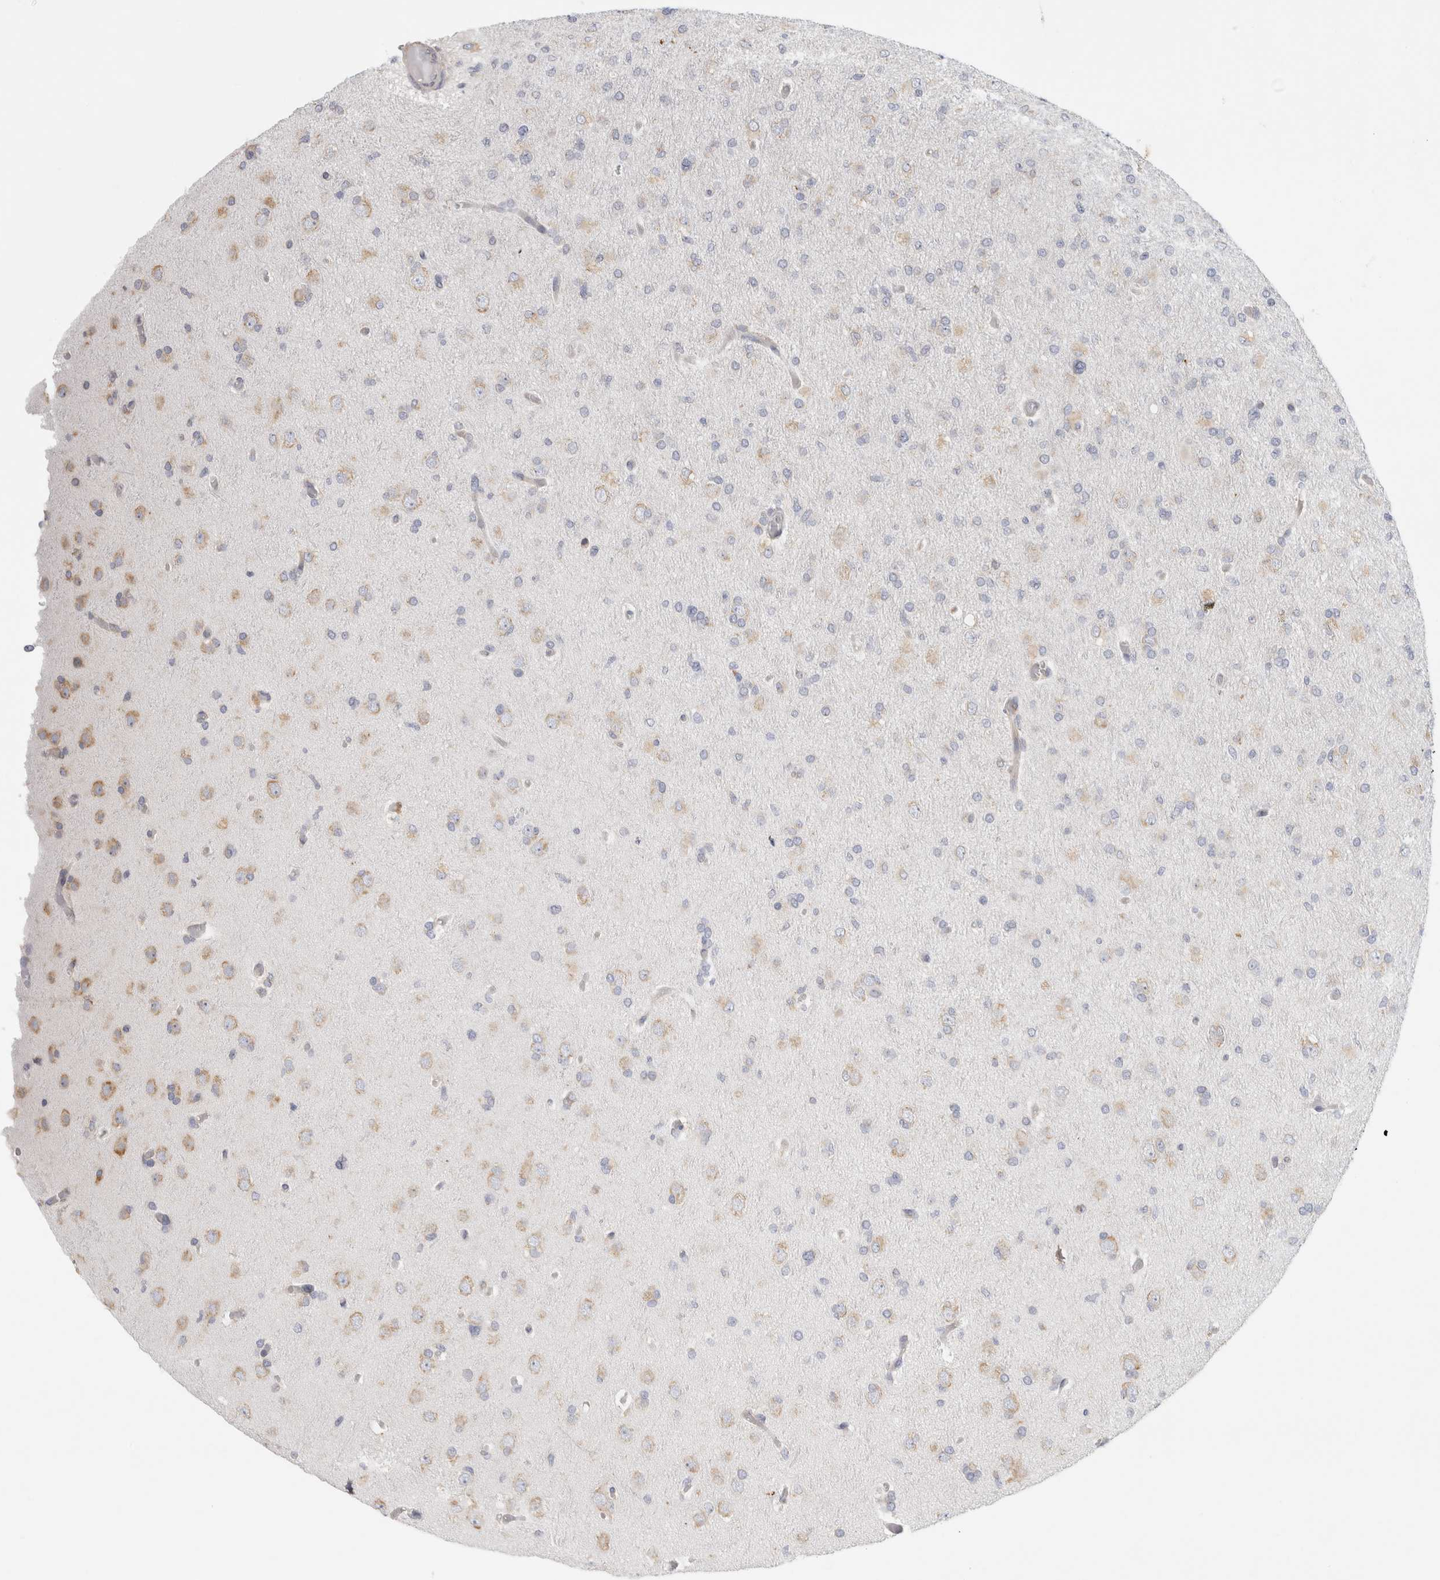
{"staining": {"intensity": "weak", "quantity": "<25%", "location": "cytoplasmic/membranous"}, "tissue": "glioma", "cell_type": "Tumor cells", "image_type": "cancer", "snomed": [{"axis": "morphology", "description": "Glioma, malignant, High grade"}, {"axis": "topography", "description": "Cerebral cortex"}], "caption": "Tumor cells are negative for protein expression in human malignant glioma (high-grade).", "gene": "RPN2", "patient": {"sex": "female", "age": 36}}